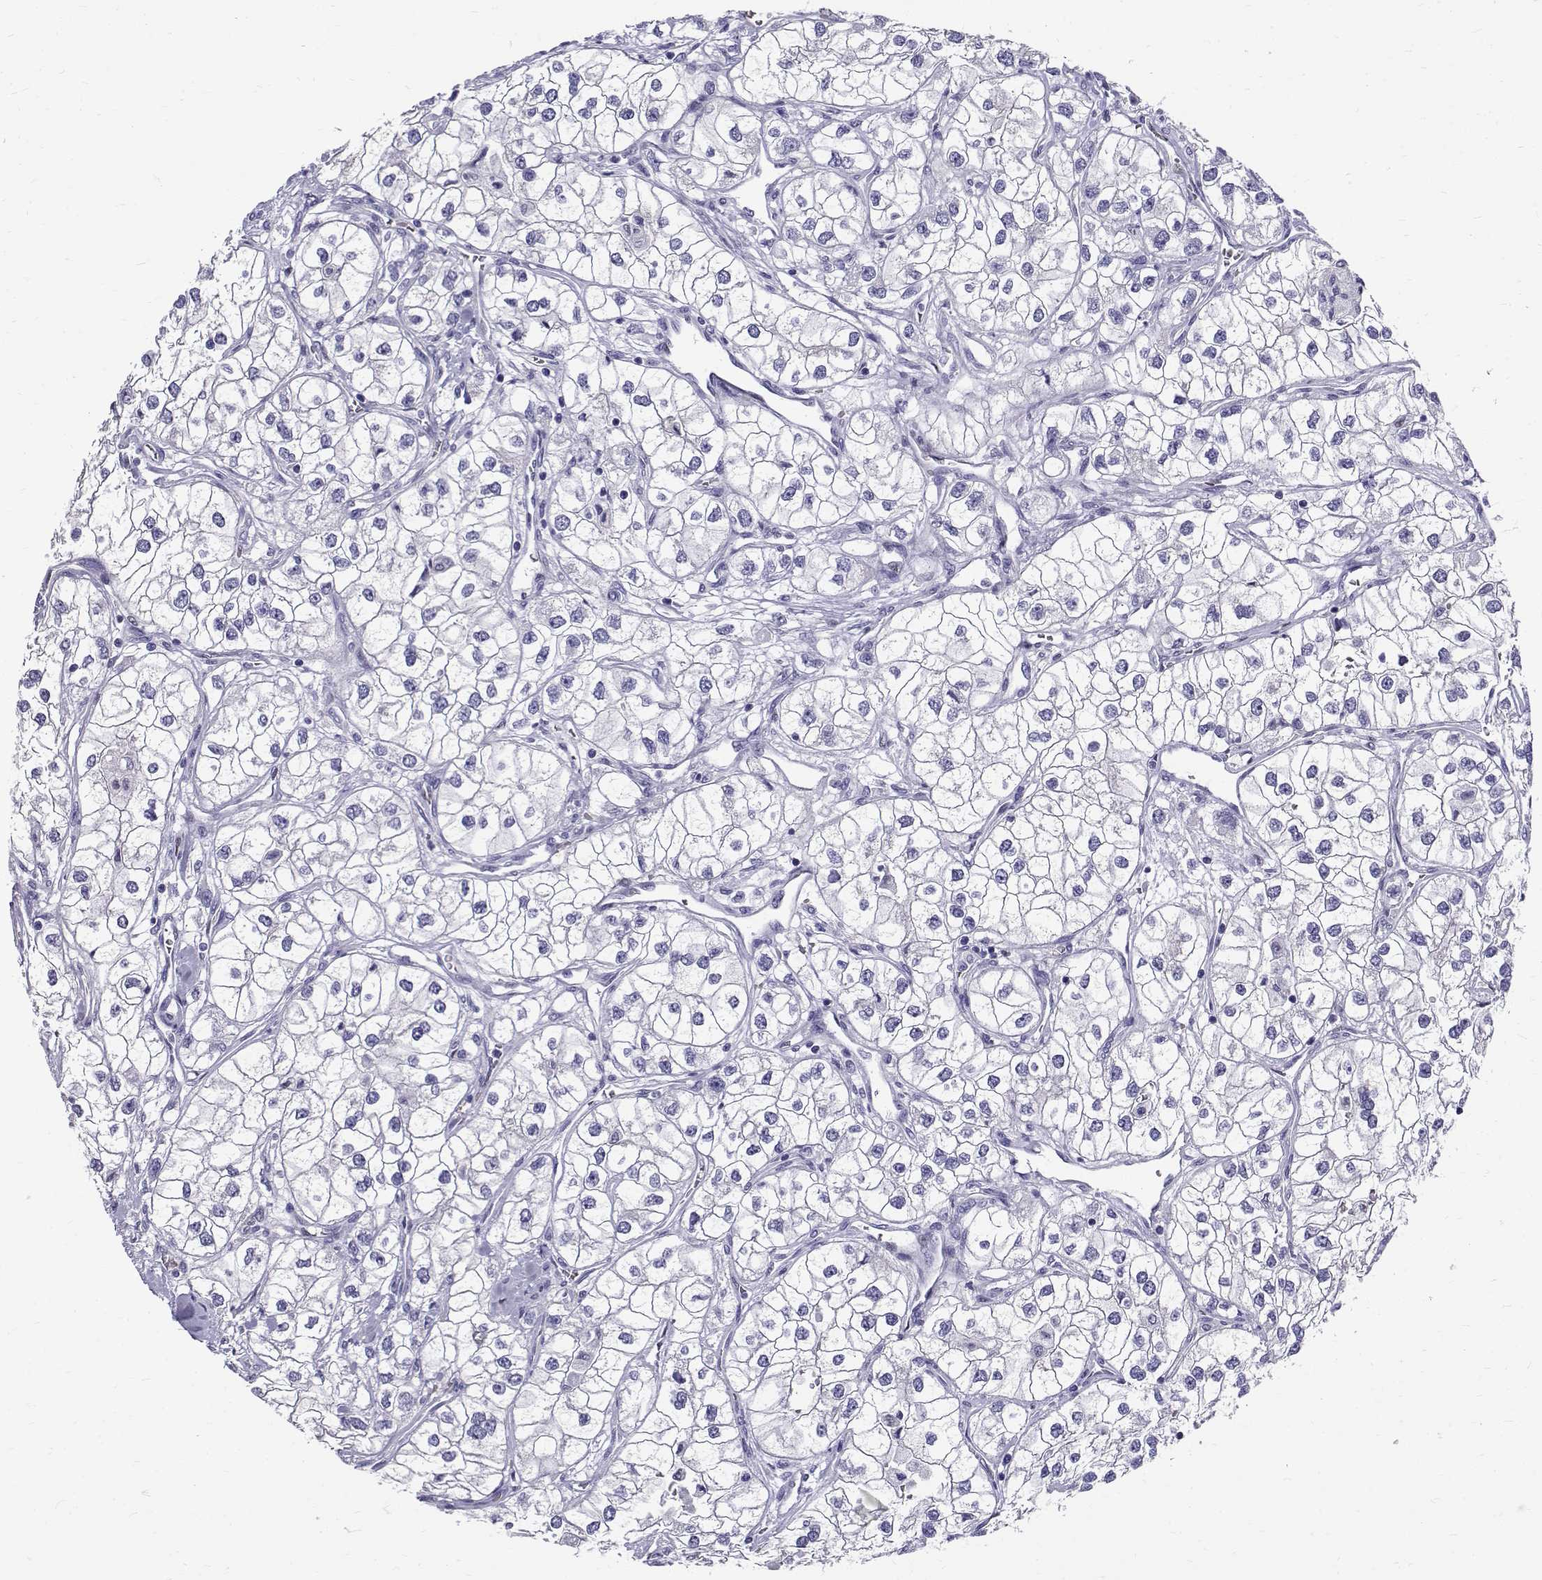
{"staining": {"intensity": "negative", "quantity": "none", "location": "none"}, "tissue": "renal cancer", "cell_type": "Tumor cells", "image_type": "cancer", "snomed": [{"axis": "morphology", "description": "Adenocarcinoma, NOS"}, {"axis": "topography", "description": "Kidney"}], "caption": "Immunohistochemical staining of renal cancer (adenocarcinoma) displays no significant expression in tumor cells. (Stains: DAB (3,3'-diaminobenzidine) IHC with hematoxylin counter stain, Microscopy: brightfield microscopy at high magnification).", "gene": "IGSF1", "patient": {"sex": "male", "age": 59}}